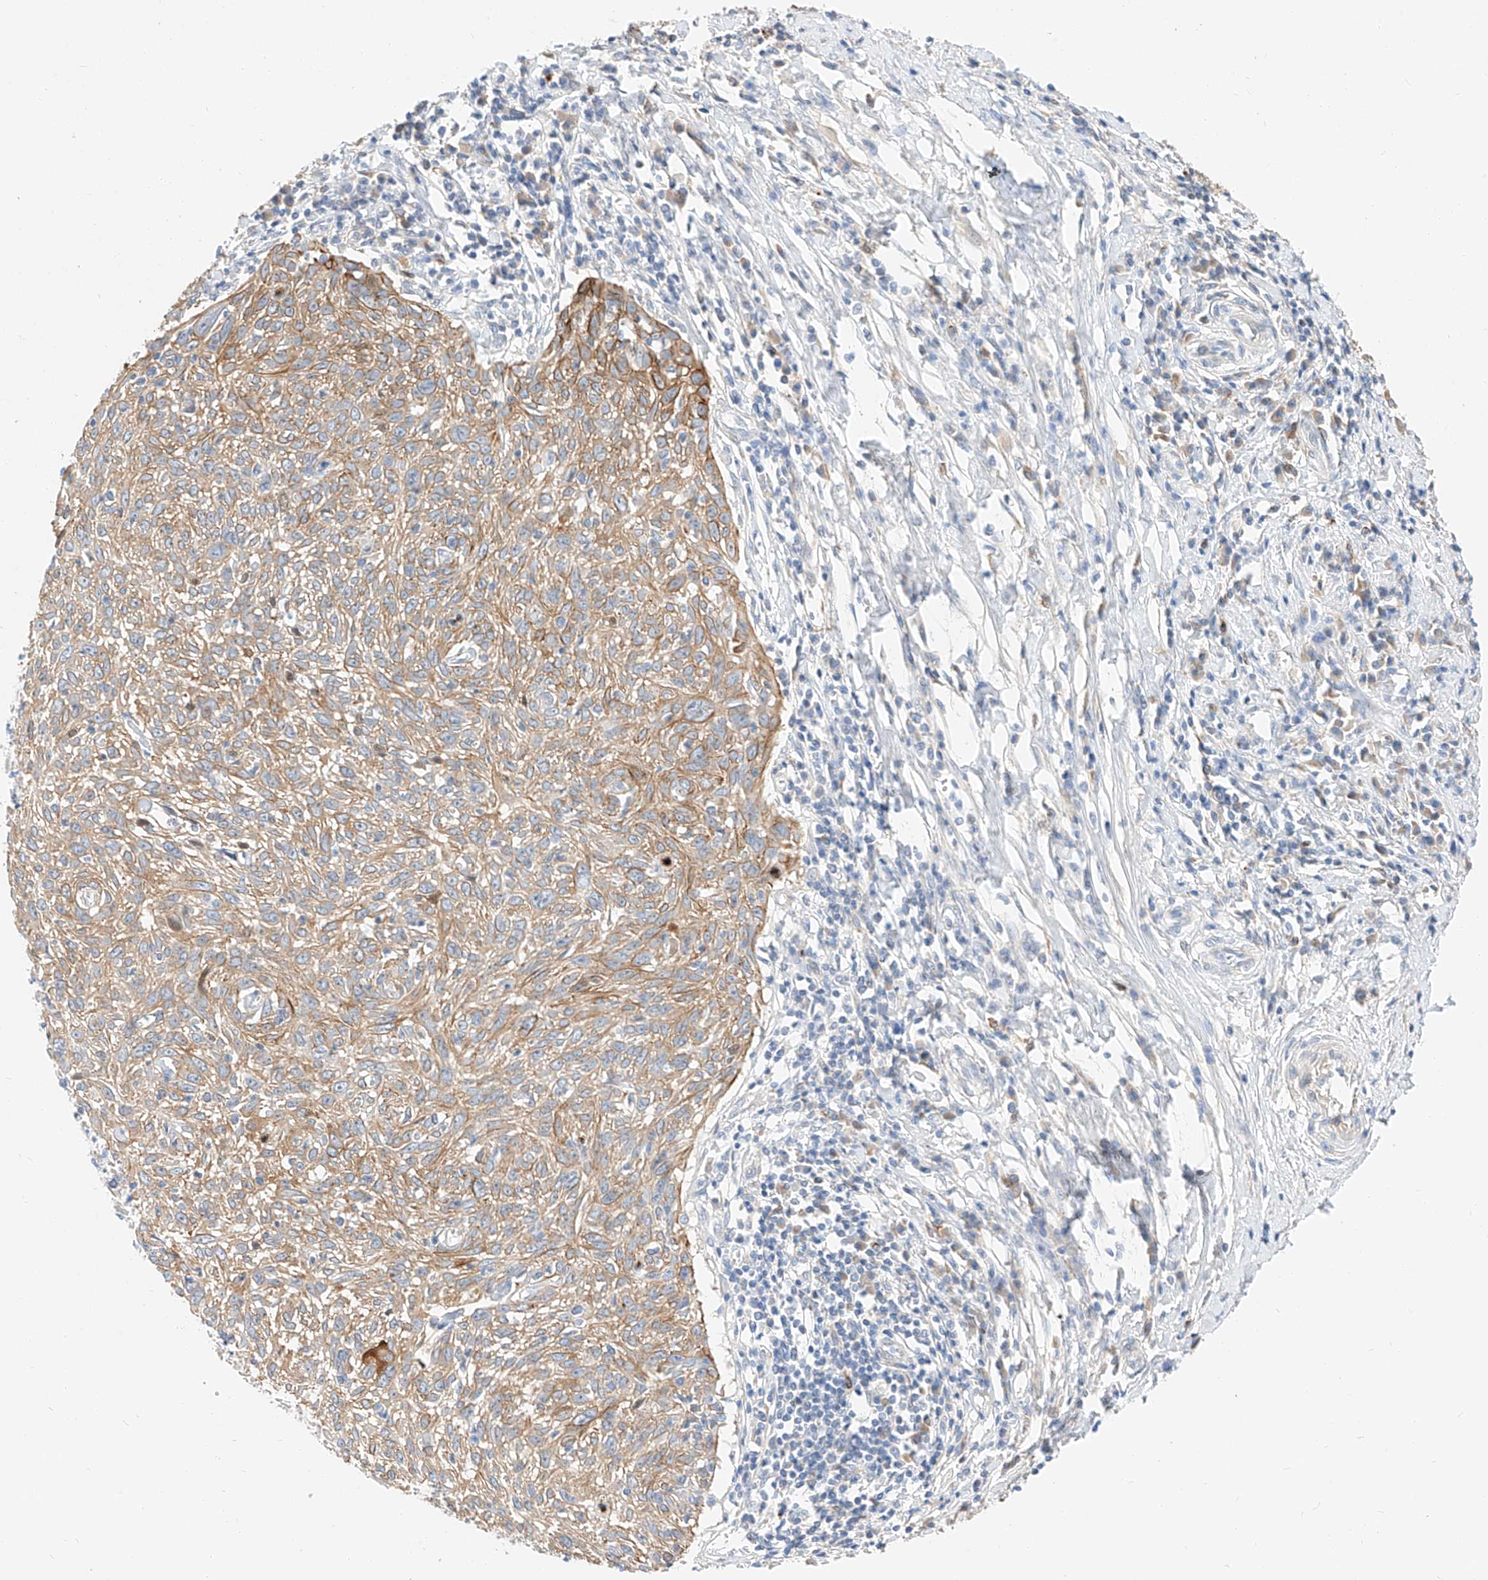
{"staining": {"intensity": "moderate", "quantity": ">75%", "location": "cytoplasmic/membranous"}, "tissue": "cervical cancer", "cell_type": "Tumor cells", "image_type": "cancer", "snomed": [{"axis": "morphology", "description": "Squamous cell carcinoma, NOS"}, {"axis": "topography", "description": "Cervix"}], "caption": "Brown immunohistochemical staining in human cervical squamous cell carcinoma demonstrates moderate cytoplasmic/membranous staining in about >75% of tumor cells.", "gene": "MAP7", "patient": {"sex": "female", "age": 51}}